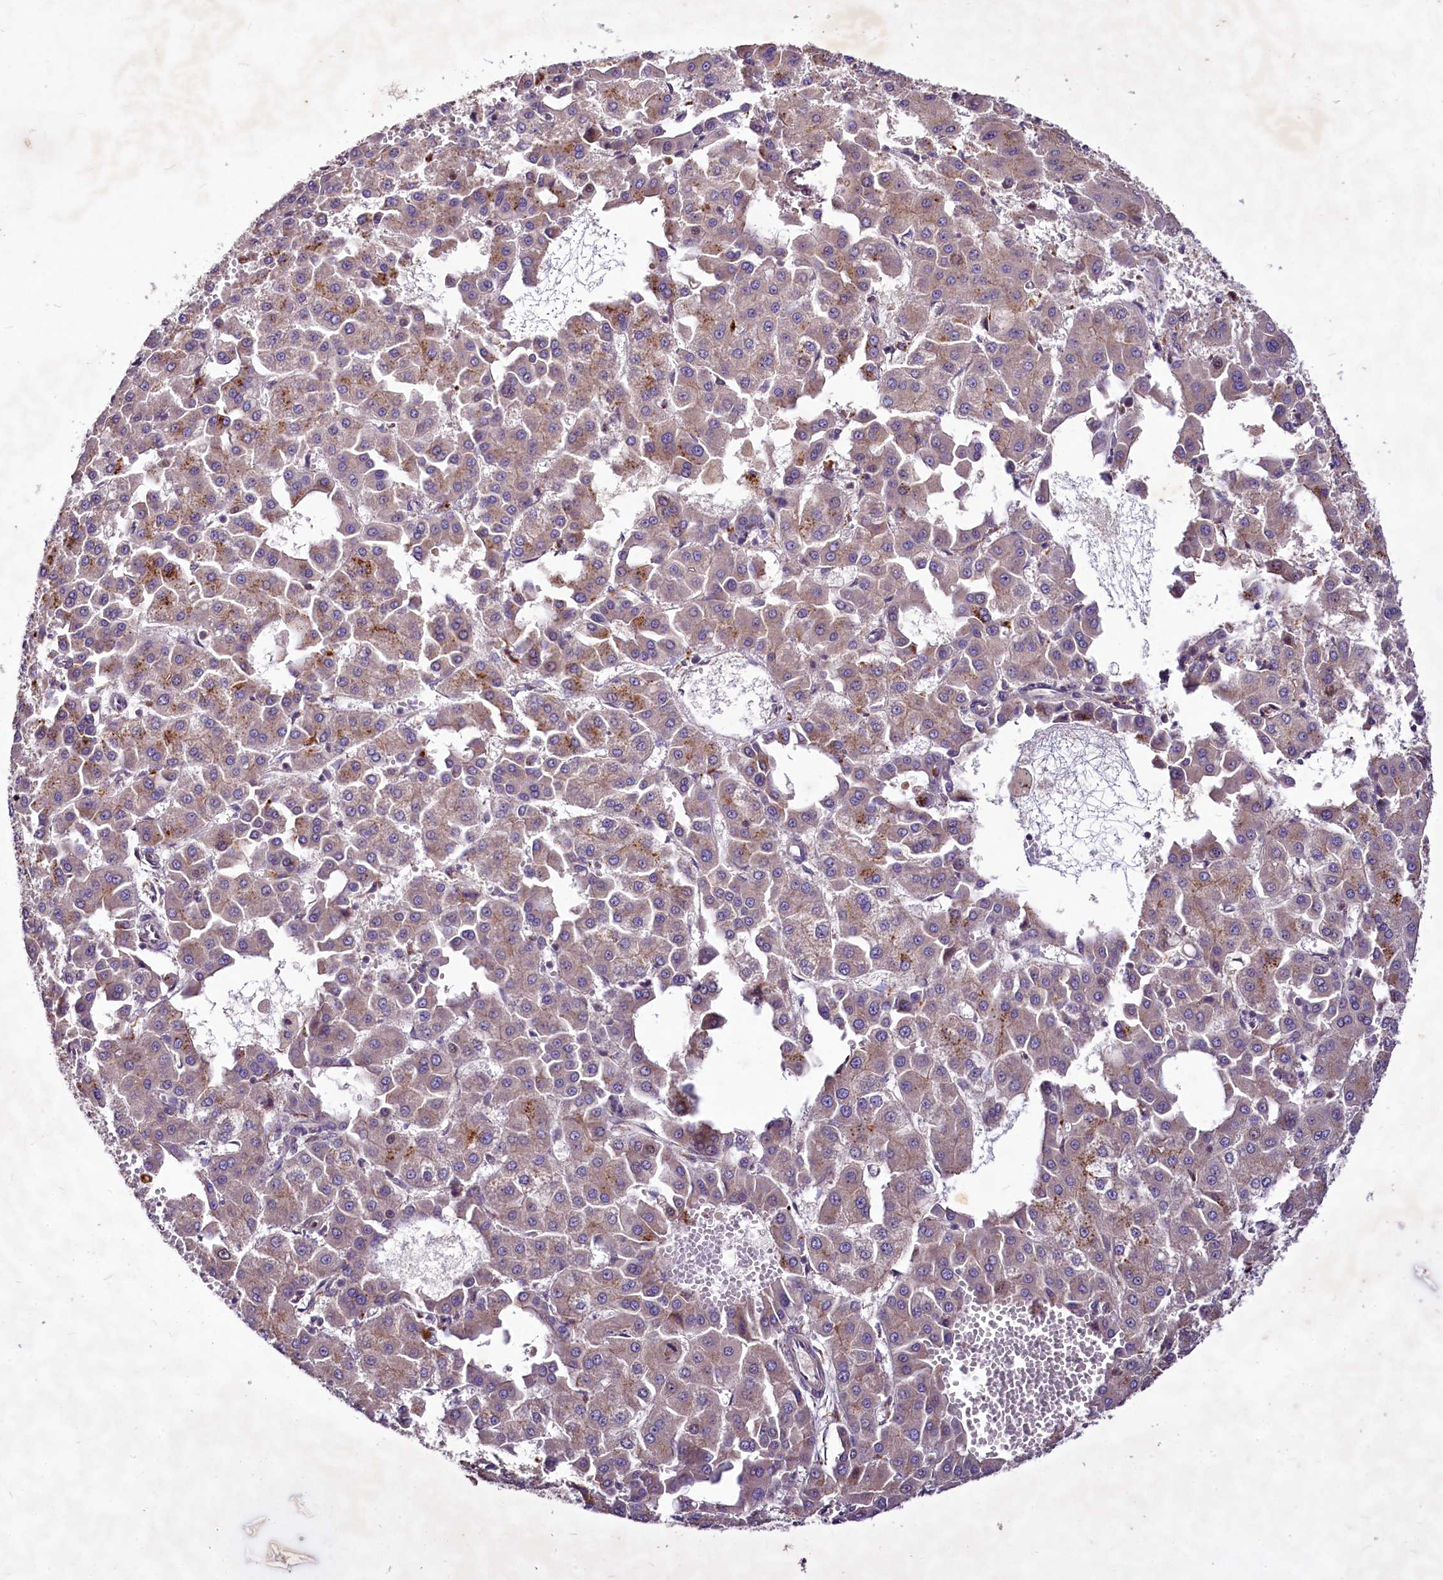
{"staining": {"intensity": "moderate", "quantity": "<25%", "location": "cytoplasmic/membranous"}, "tissue": "liver cancer", "cell_type": "Tumor cells", "image_type": "cancer", "snomed": [{"axis": "morphology", "description": "Carcinoma, Hepatocellular, NOS"}, {"axis": "topography", "description": "Liver"}], "caption": "Approximately <25% of tumor cells in liver cancer show moderate cytoplasmic/membranous protein positivity as visualized by brown immunohistochemical staining.", "gene": "C11orf86", "patient": {"sex": "male", "age": 47}}